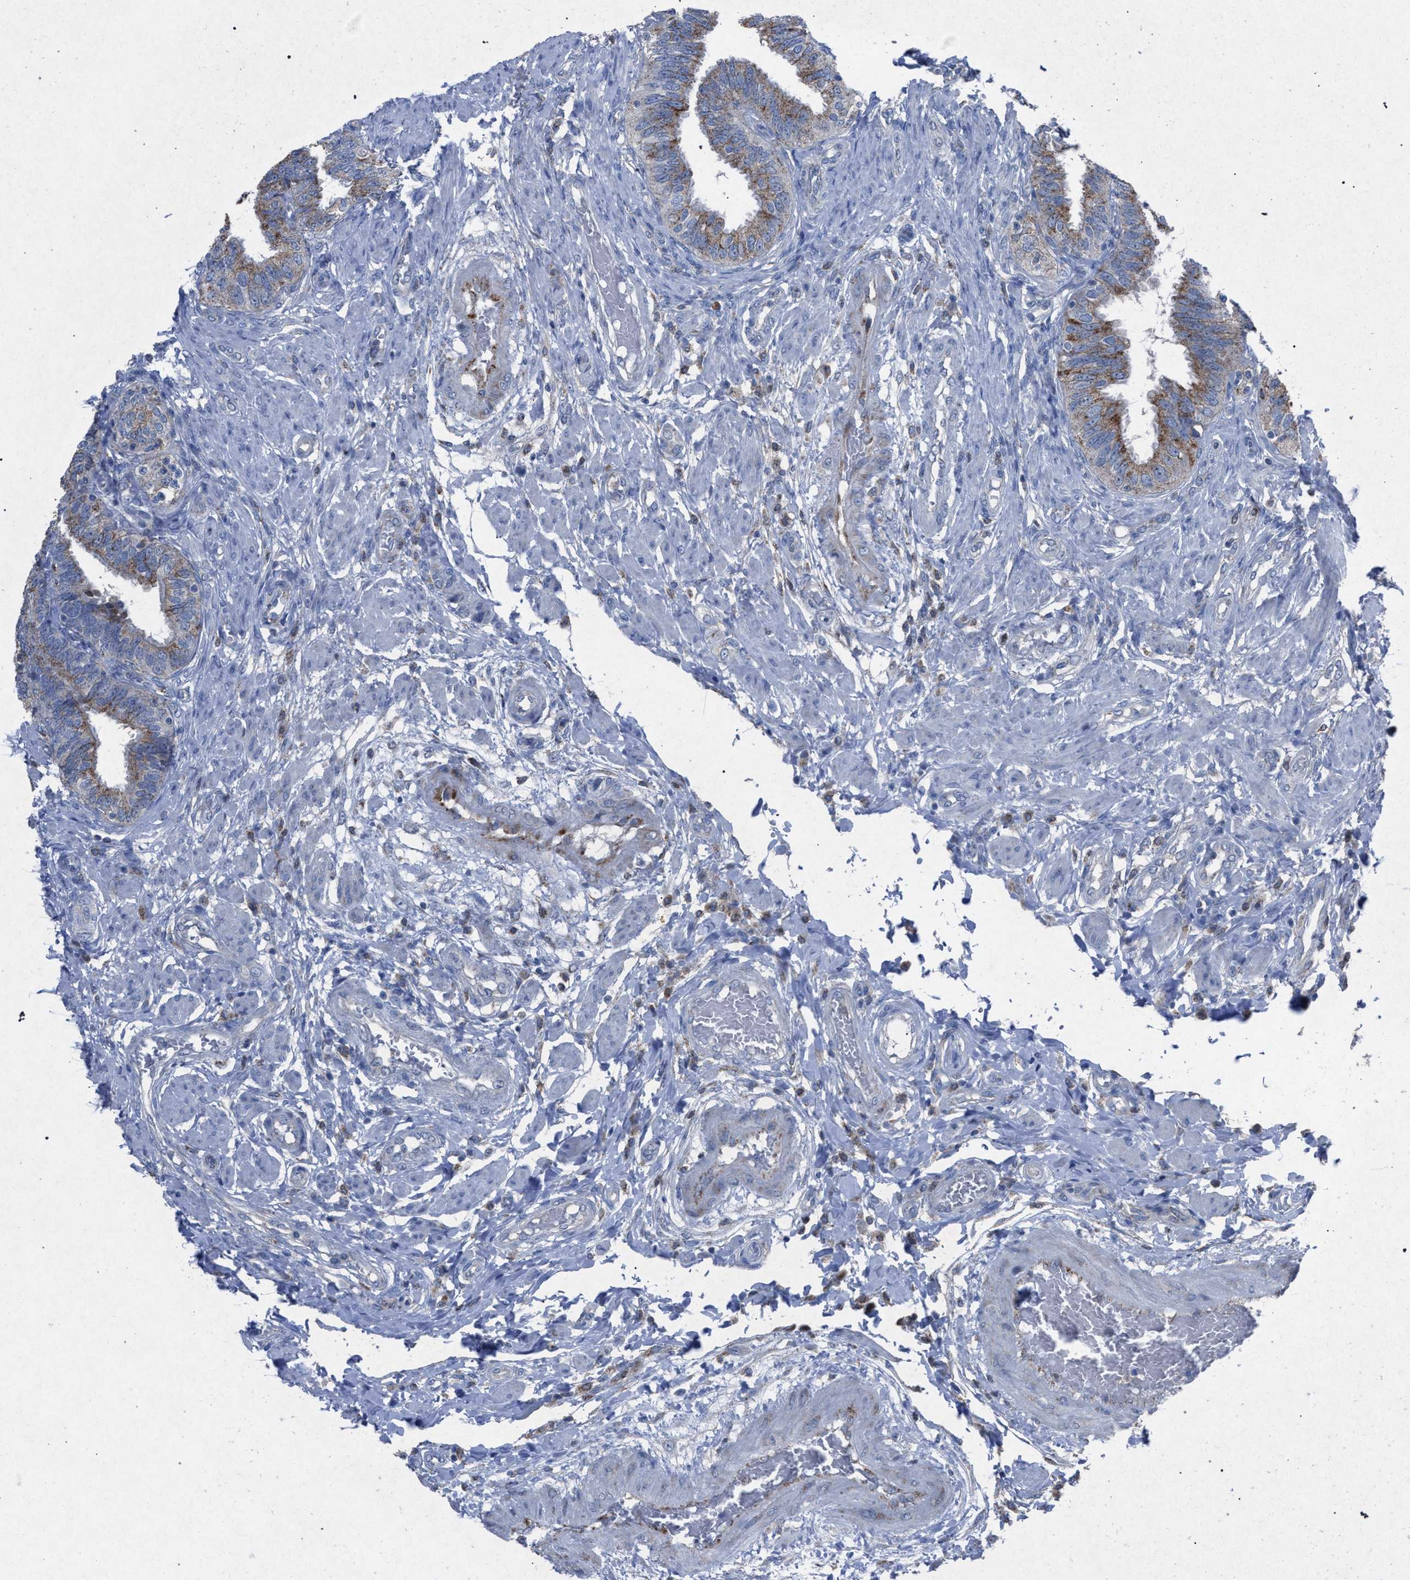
{"staining": {"intensity": "moderate", "quantity": "25%-75%", "location": "cytoplasmic/membranous"}, "tissue": "fallopian tube", "cell_type": "Glandular cells", "image_type": "normal", "snomed": [{"axis": "morphology", "description": "Normal tissue, NOS"}, {"axis": "topography", "description": "Fallopian tube"}, {"axis": "topography", "description": "Placenta"}], "caption": "Protein analysis of unremarkable fallopian tube shows moderate cytoplasmic/membranous staining in about 25%-75% of glandular cells. (DAB IHC with brightfield microscopy, high magnification).", "gene": "HSD17B4", "patient": {"sex": "female", "age": 34}}